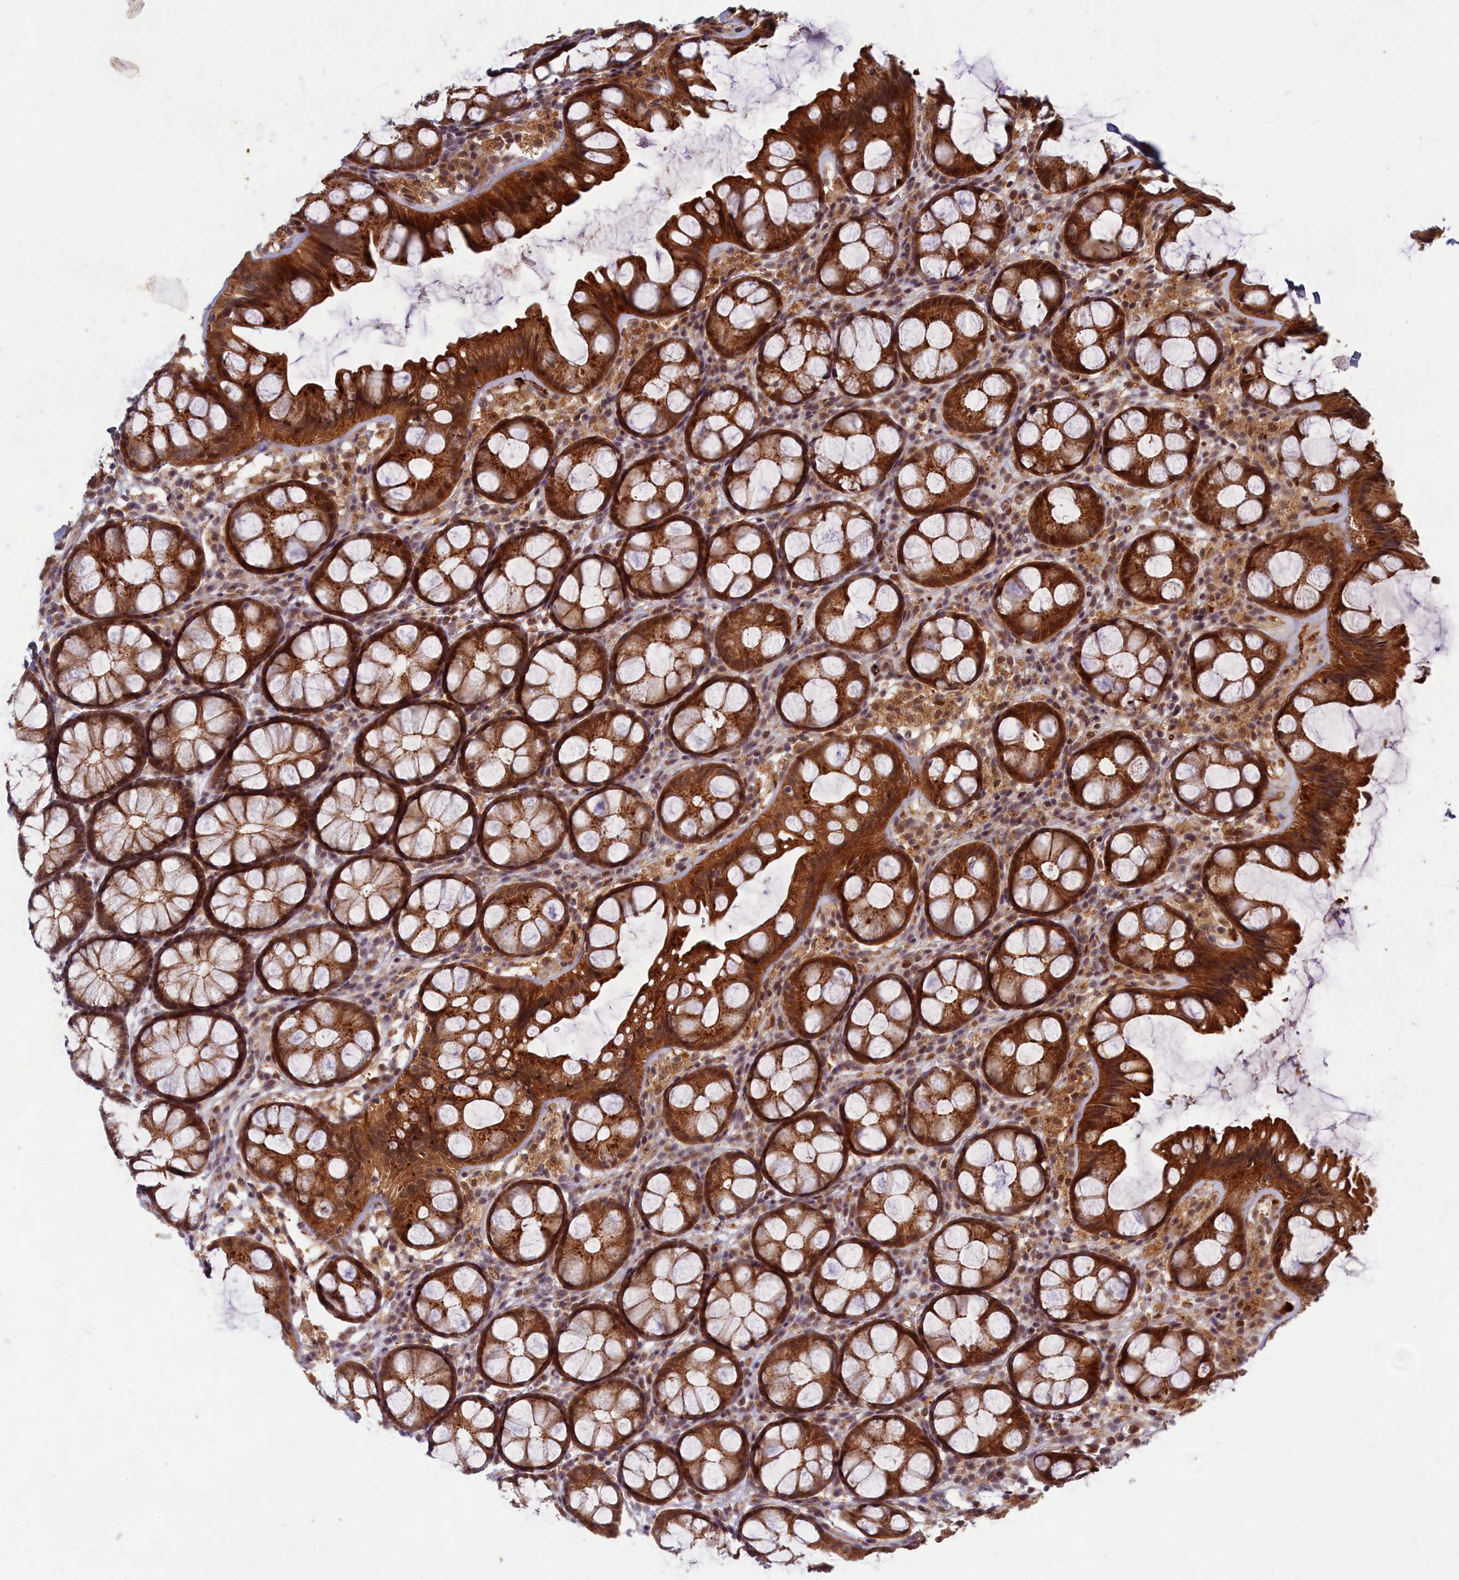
{"staining": {"intensity": "moderate", "quantity": ">75%", "location": "cytoplasmic/membranous"}, "tissue": "colon", "cell_type": "Endothelial cells", "image_type": "normal", "snomed": [{"axis": "morphology", "description": "Normal tissue, NOS"}, {"axis": "topography", "description": "Colon"}], "caption": "Protein expression analysis of normal colon reveals moderate cytoplasmic/membranous expression in approximately >75% of endothelial cells.", "gene": "EARS2", "patient": {"sex": "male", "age": 47}}